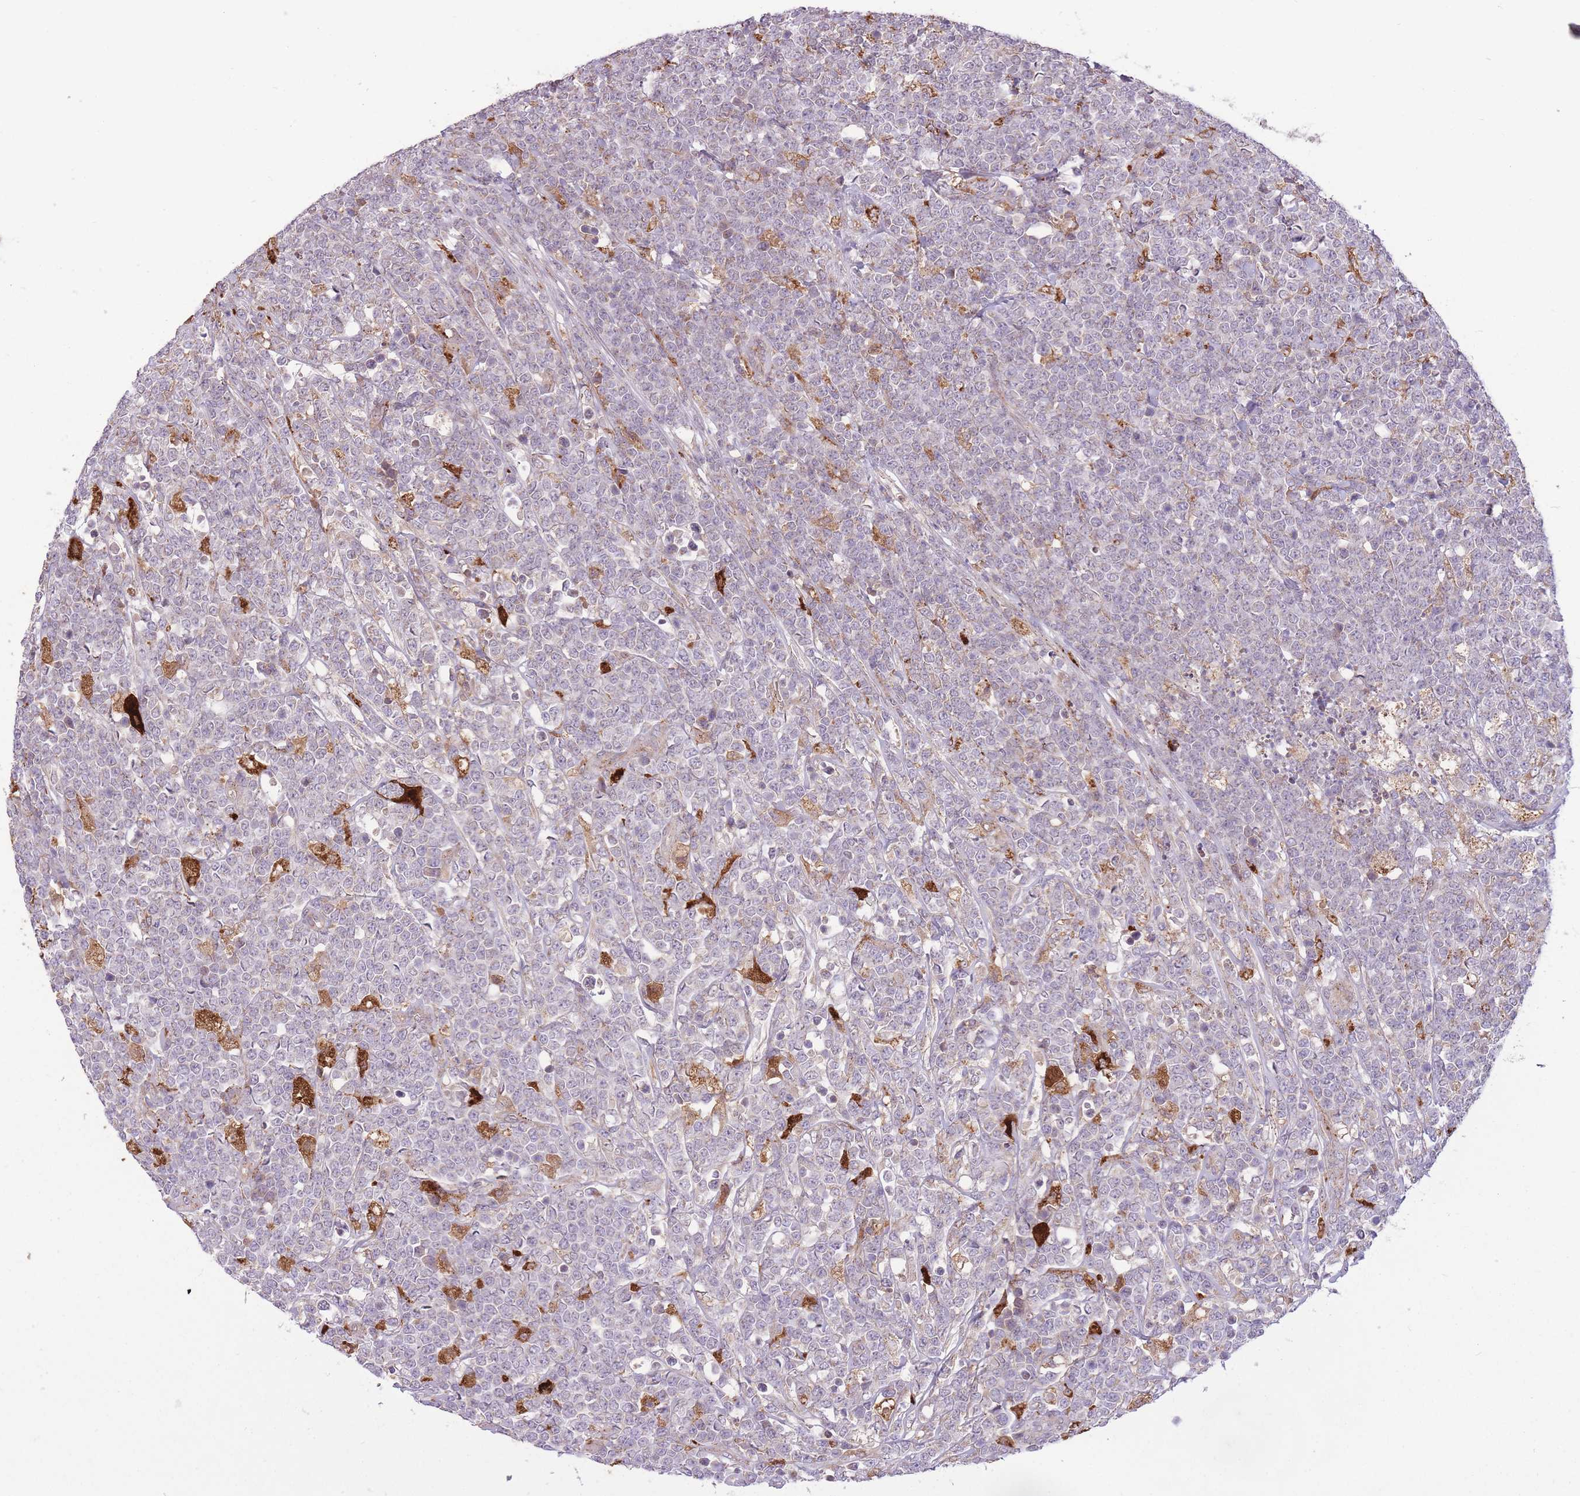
{"staining": {"intensity": "negative", "quantity": "none", "location": "none"}, "tissue": "lymphoma", "cell_type": "Tumor cells", "image_type": "cancer", "snomed": [{"axis": "morphology", "description": "Malignant lymphoma, non-Hodgkin's type, High grade"}, {"axis": "topography", "description": "Small intestine"}], "caption": "This is a micrograph of IHC staining of high-grade malignant lymphoma, non-Hodgkin's type, which shows no positivity in tumor cells. (Stains: DAB (3,3'-diaminobenzidine) immunohistochemistry with hematoxylin counter stain, Microscopy: brightfield microscopy at high magnification).", "gene": "POLR3F", "patient": {"sex": "male", "age": 8}}